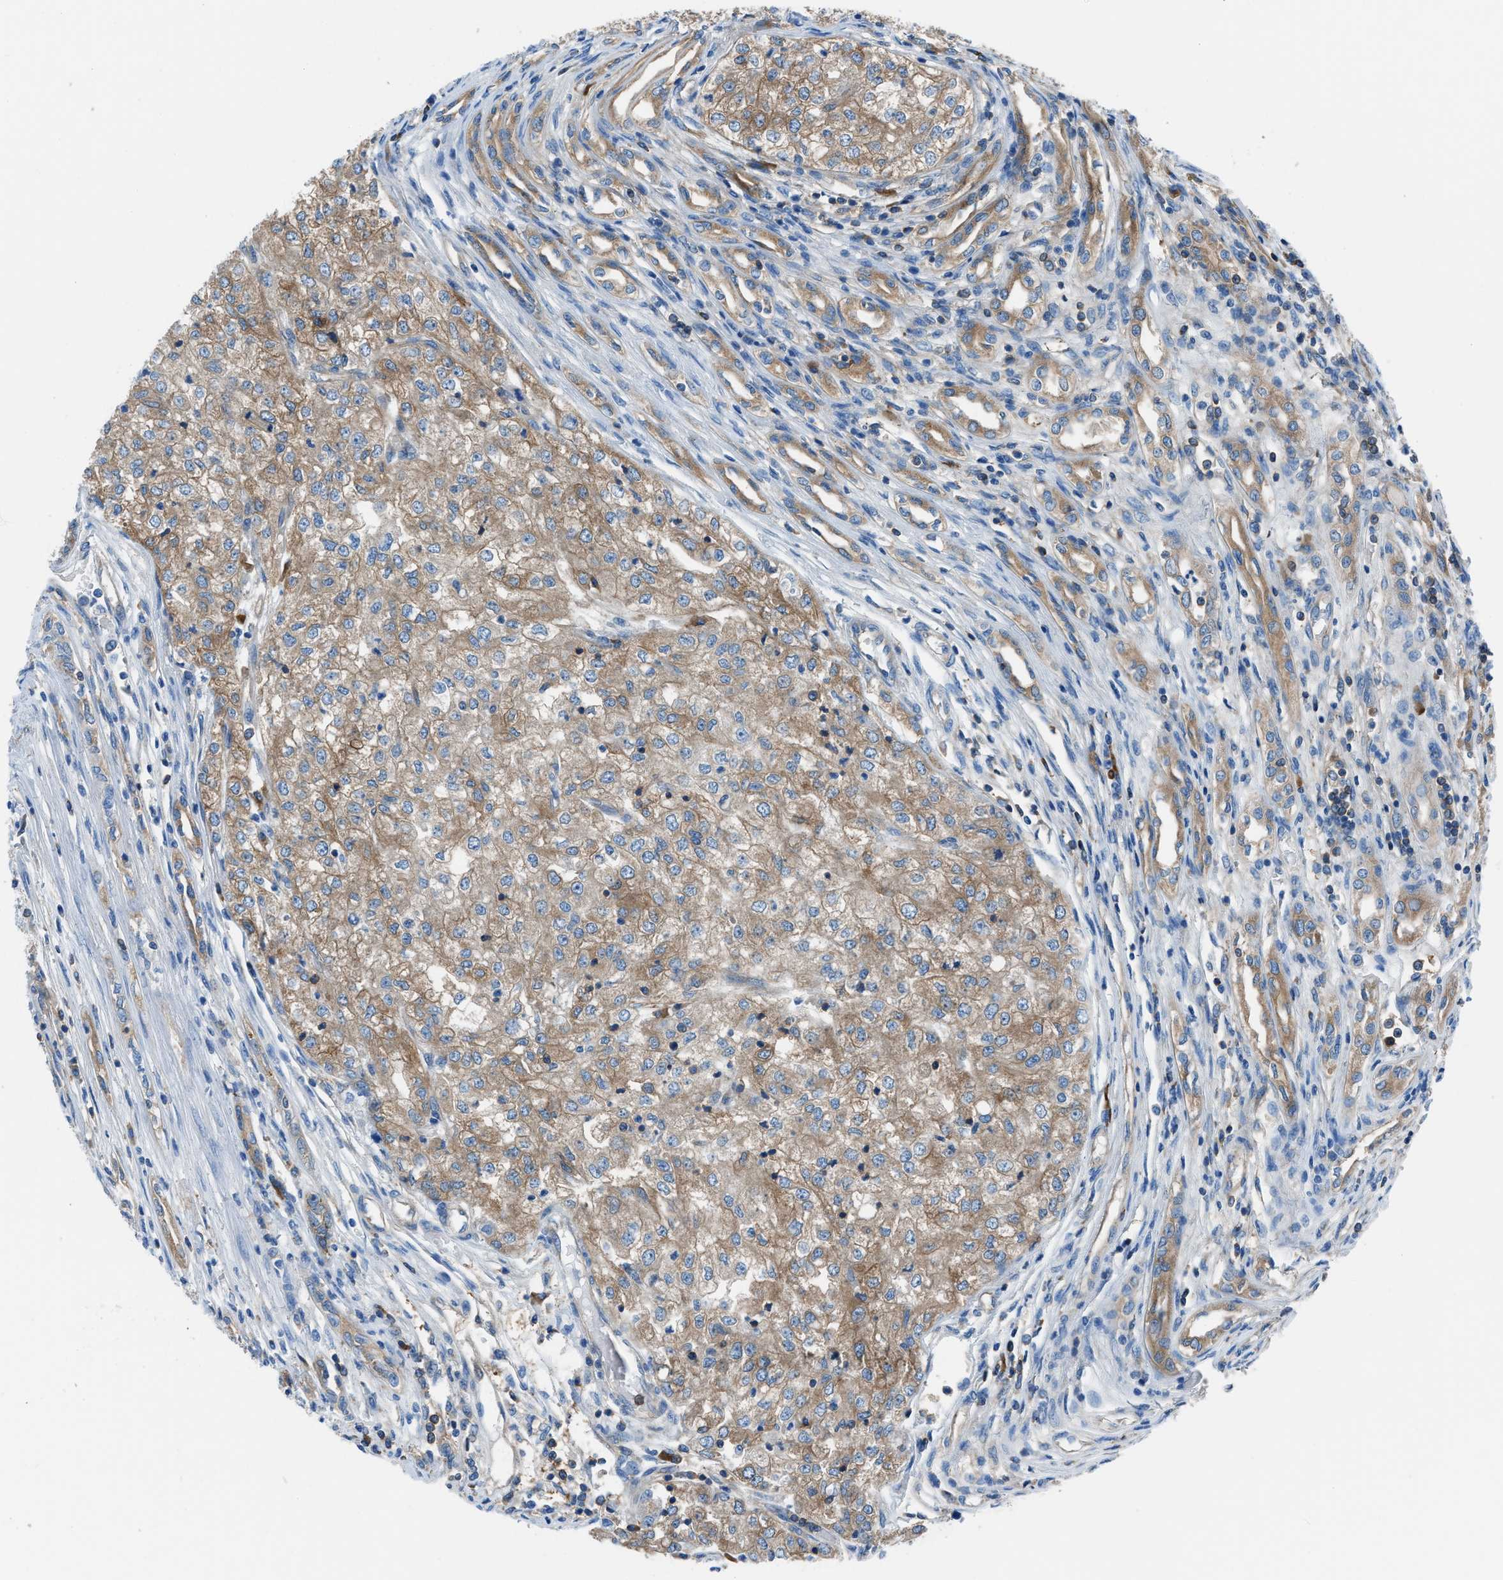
{"staining": {"intensity": "moderate", "quantity": ">75%", "location": "cytoplasmic/membranous"}, "tissue": "renal cancer", "cell_type": "Tumor cells", "image_type": "cancer", "snomed": [{"axis": "morphology", "description": "Adenocarcinoma, NOS"}, {"axis": "topography", "description": "Kidney"}], "caption": "Immunohistochemical staining of renal cancer (adenocarcinoma) shows medium levels of moderate cytoplasmic/membranous expression in about >75% of tumor cells.", "gene": "SARS1", "patient": {"sex": "female", "age": 54}}